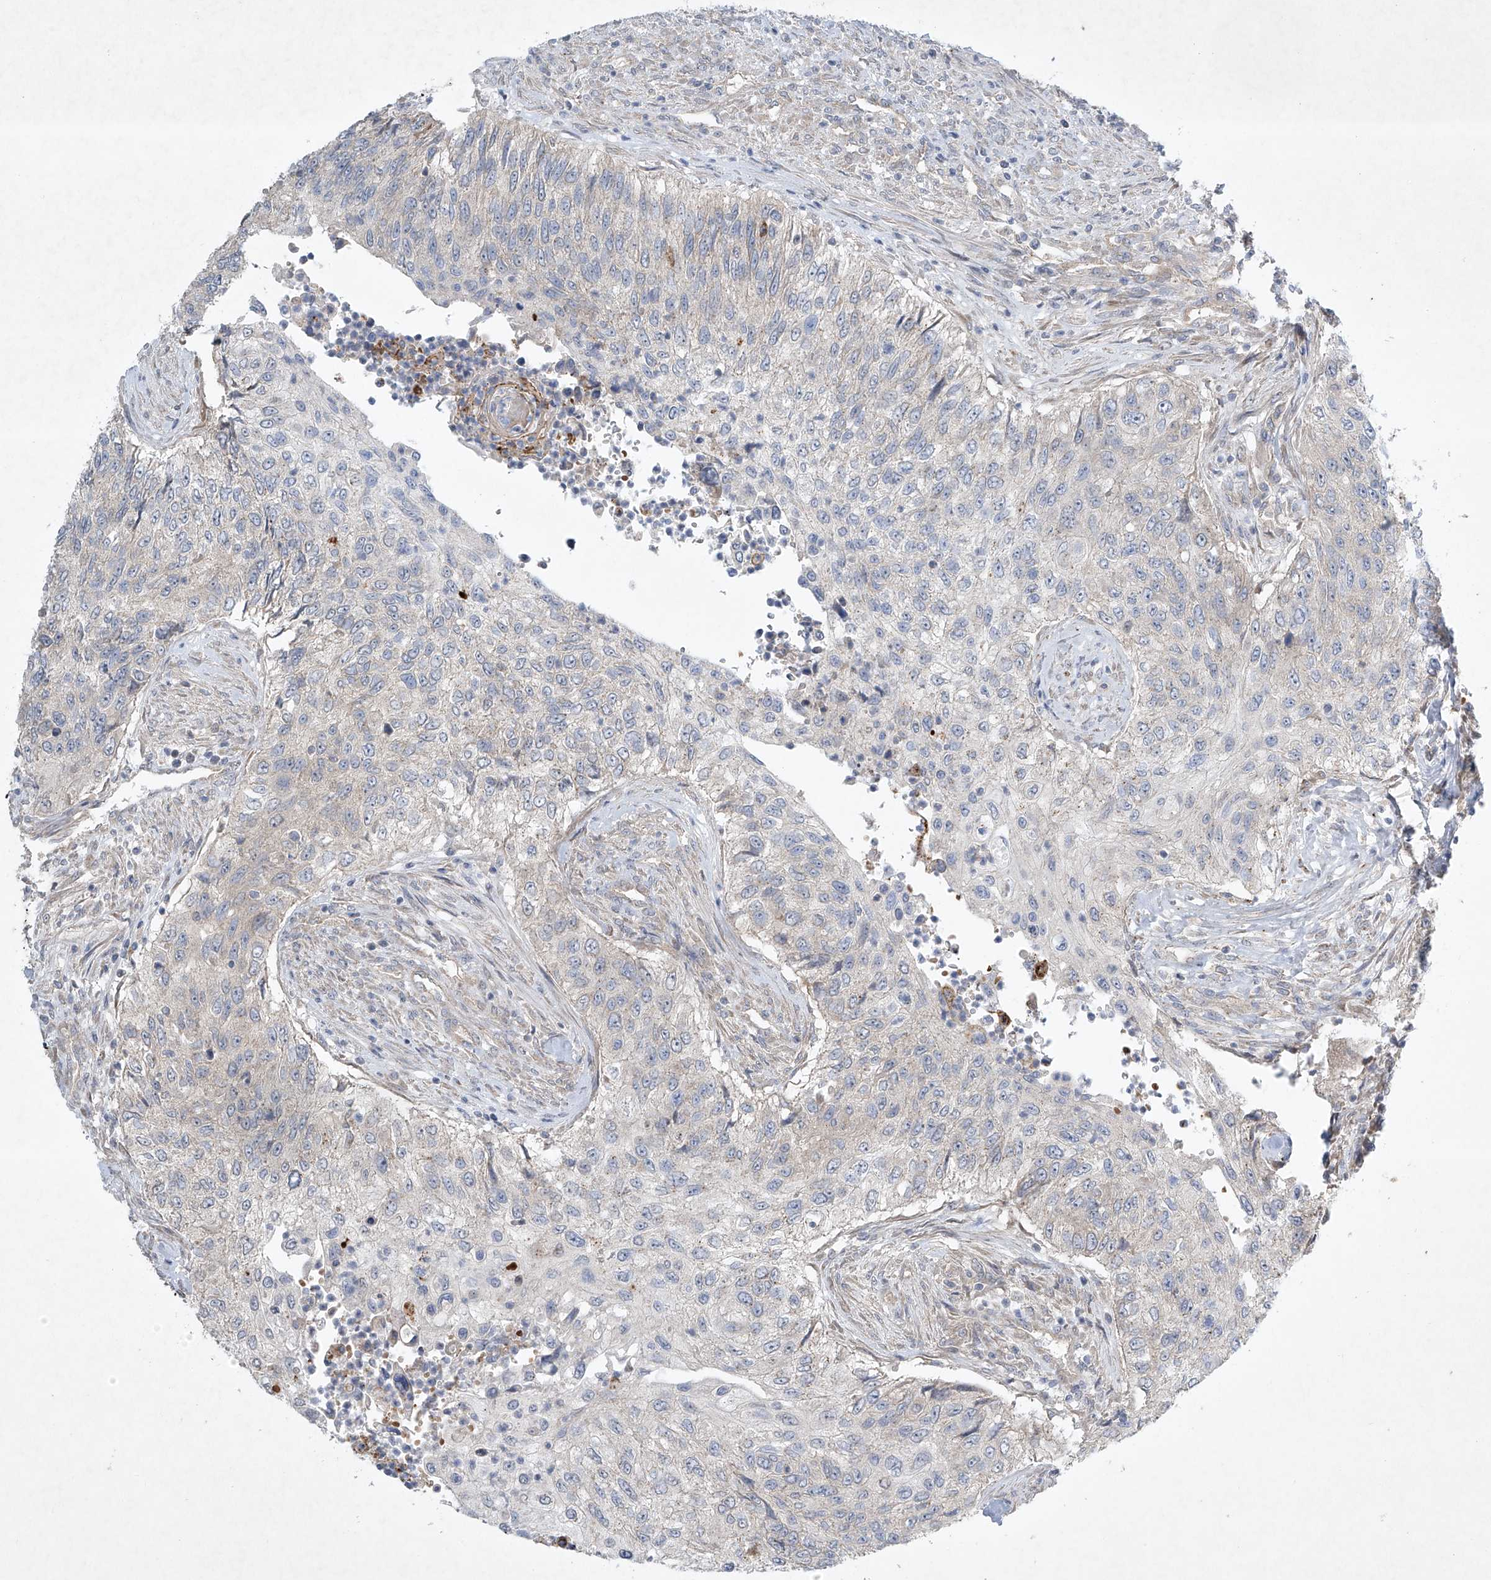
{"staining": {"intensity": "negative", "quantity": "none", "location": "none"}, "tissue": "urothelial cancer", "cell_type": "Tumor cells", "image_type": "cancer", "snomed": [{"axis": "morphology", "description": "Urothelial carcinoma, High grade"}, {"axis": "topography", "description": "Urinary bladder"}], "caption": "DAB (3,3'-diaminobenzidine) immunohistochemical staining of urothelial carcinoma (high-grade) displays no significant expression in tumor cells.", "gene": "TJAP1", "patient": {"sex": "female", "age": 60}}